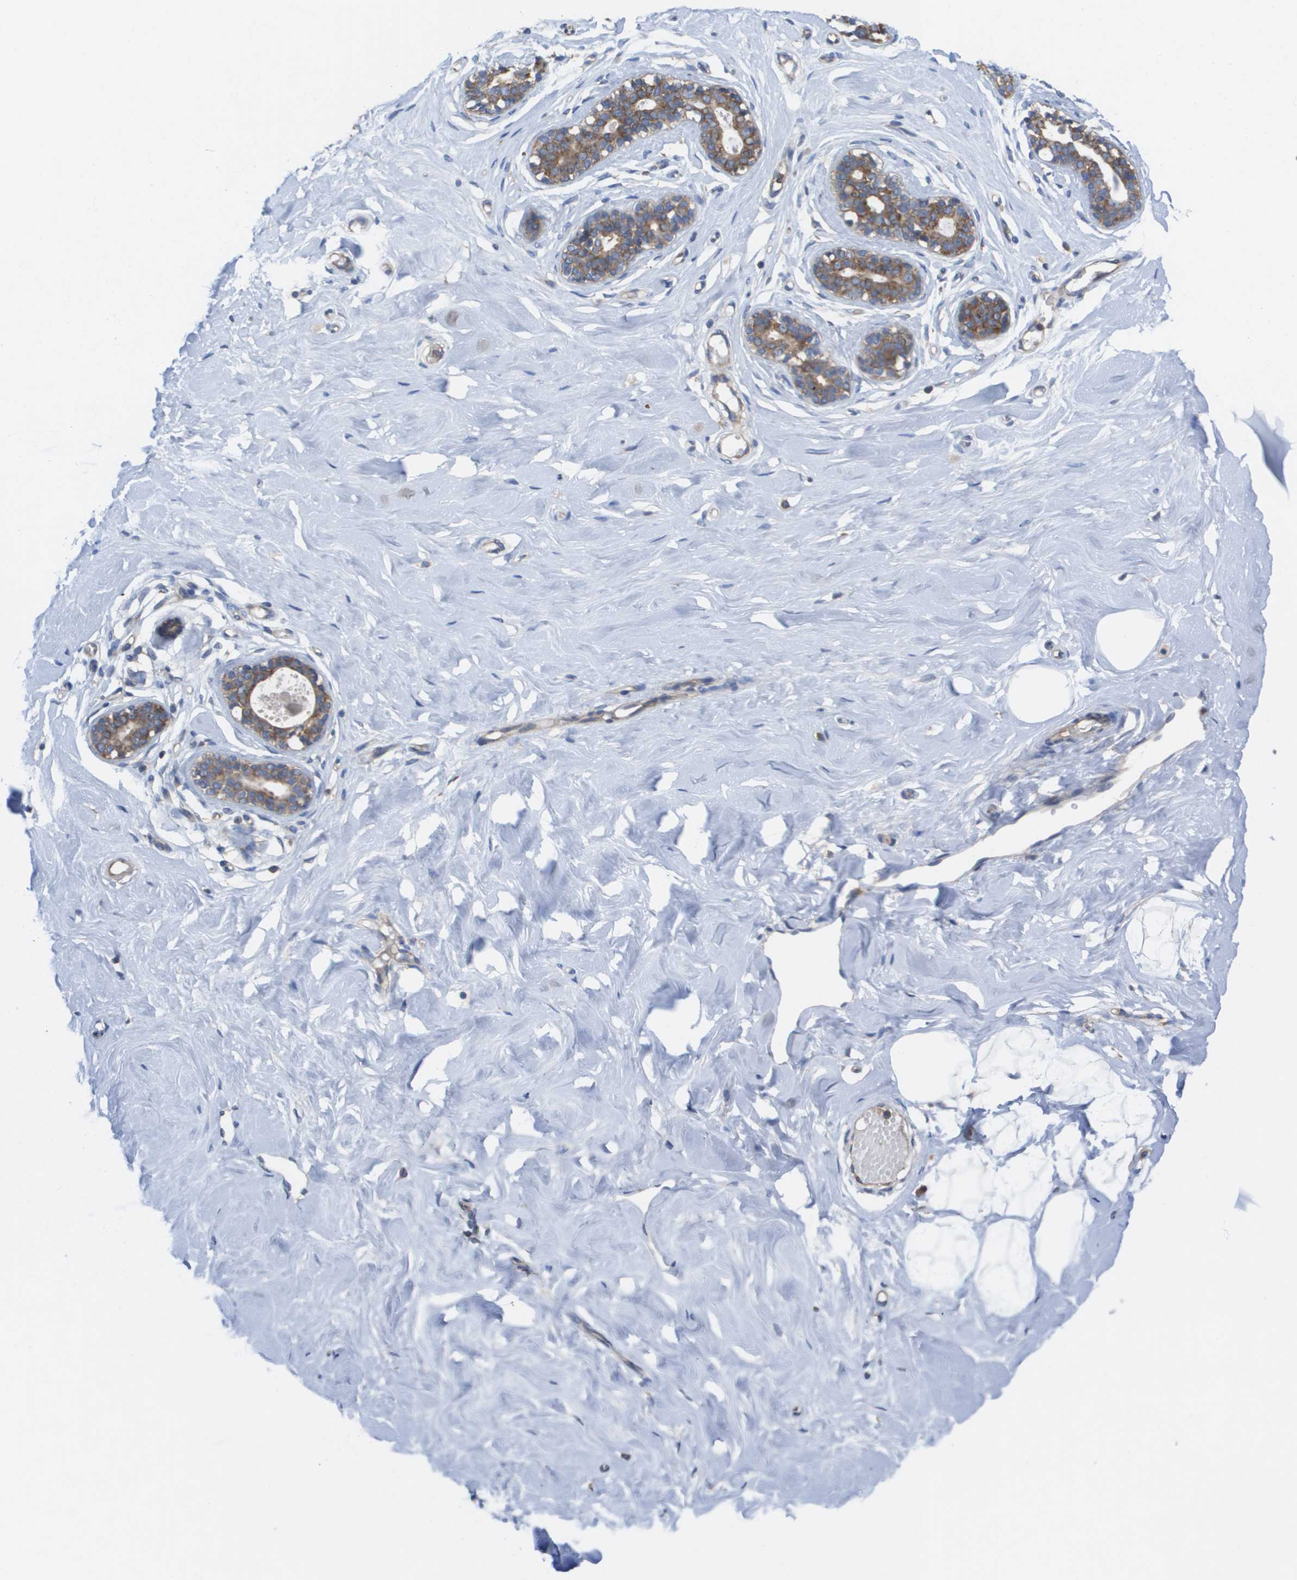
{"staining": {"intensity": "negative", "quantity": "none", "location": "none"}, "tissue": "breast", "cell_type": "Adipocytes", "image_type": "normal", "snomed": [{"axis": "morphology", "description": "Normal tissue, NOS"}, {"axis": "topography", "description": "Breast"}], "caption": "Normal breast was stained to show a protein in brown. There is no significant expression in adipocytes.", "gene": "EIF4G2", "patient": {"sex": "female", "age": 23}}